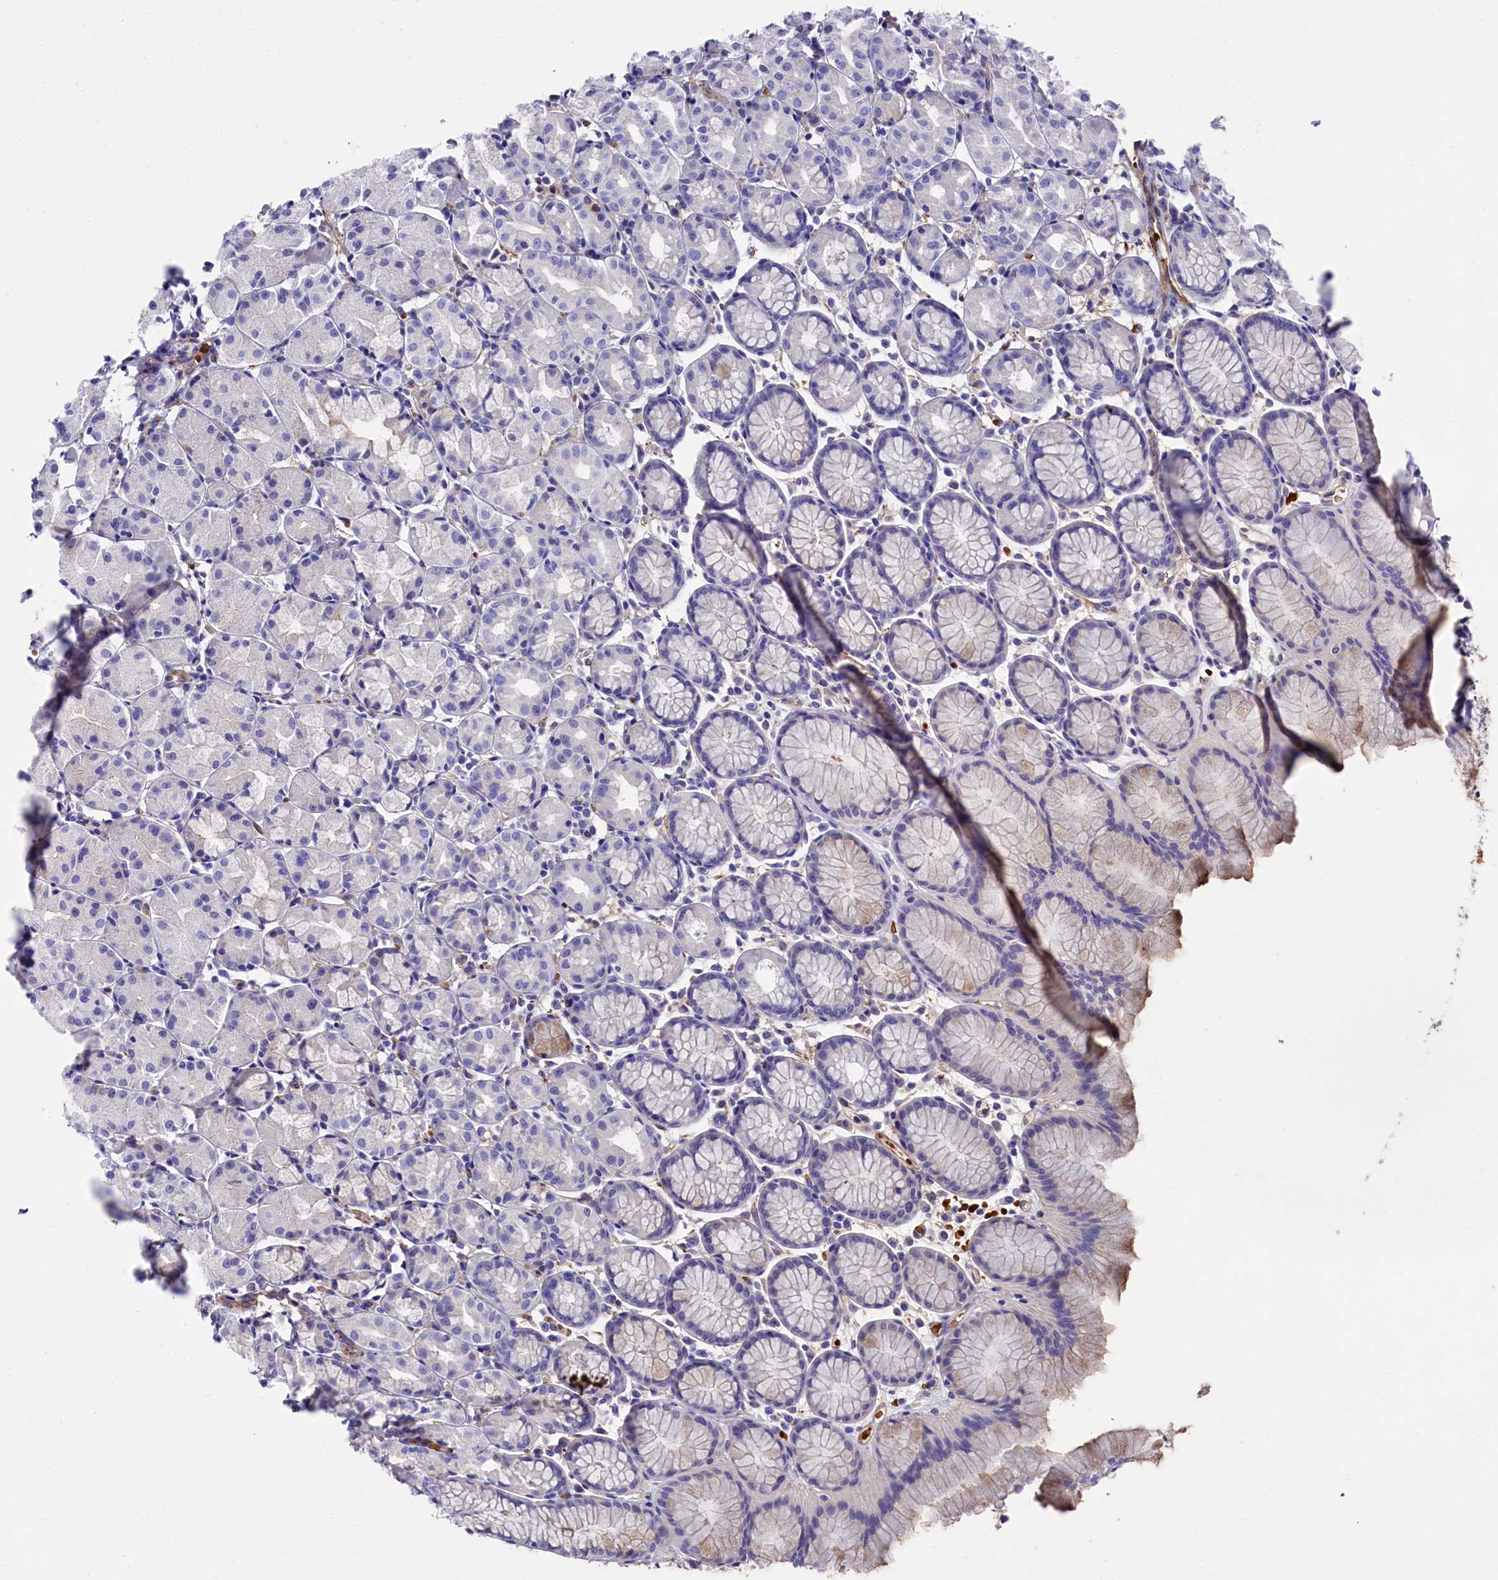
{"staining": {"intensity": "strong", "quantity": "<25%", "location": "cytoplasmic/membranous"}, "tissue": "stomach", "cell_type": "Glandular cells", "image_type": "normal", "snomed": [{"axis": "morphology", "description": "Normal tissue, NOS"}, {"axis": "topography", "description": "Stomach, upper"}], "caption": "The micrograph shows staining of benign stomach, revealing strong cytoplasmic/membranous protein positivity (brown color) within glandular cells.", "gene": "LHFPL4", "patient": {"sex": "male", "age": 47}}